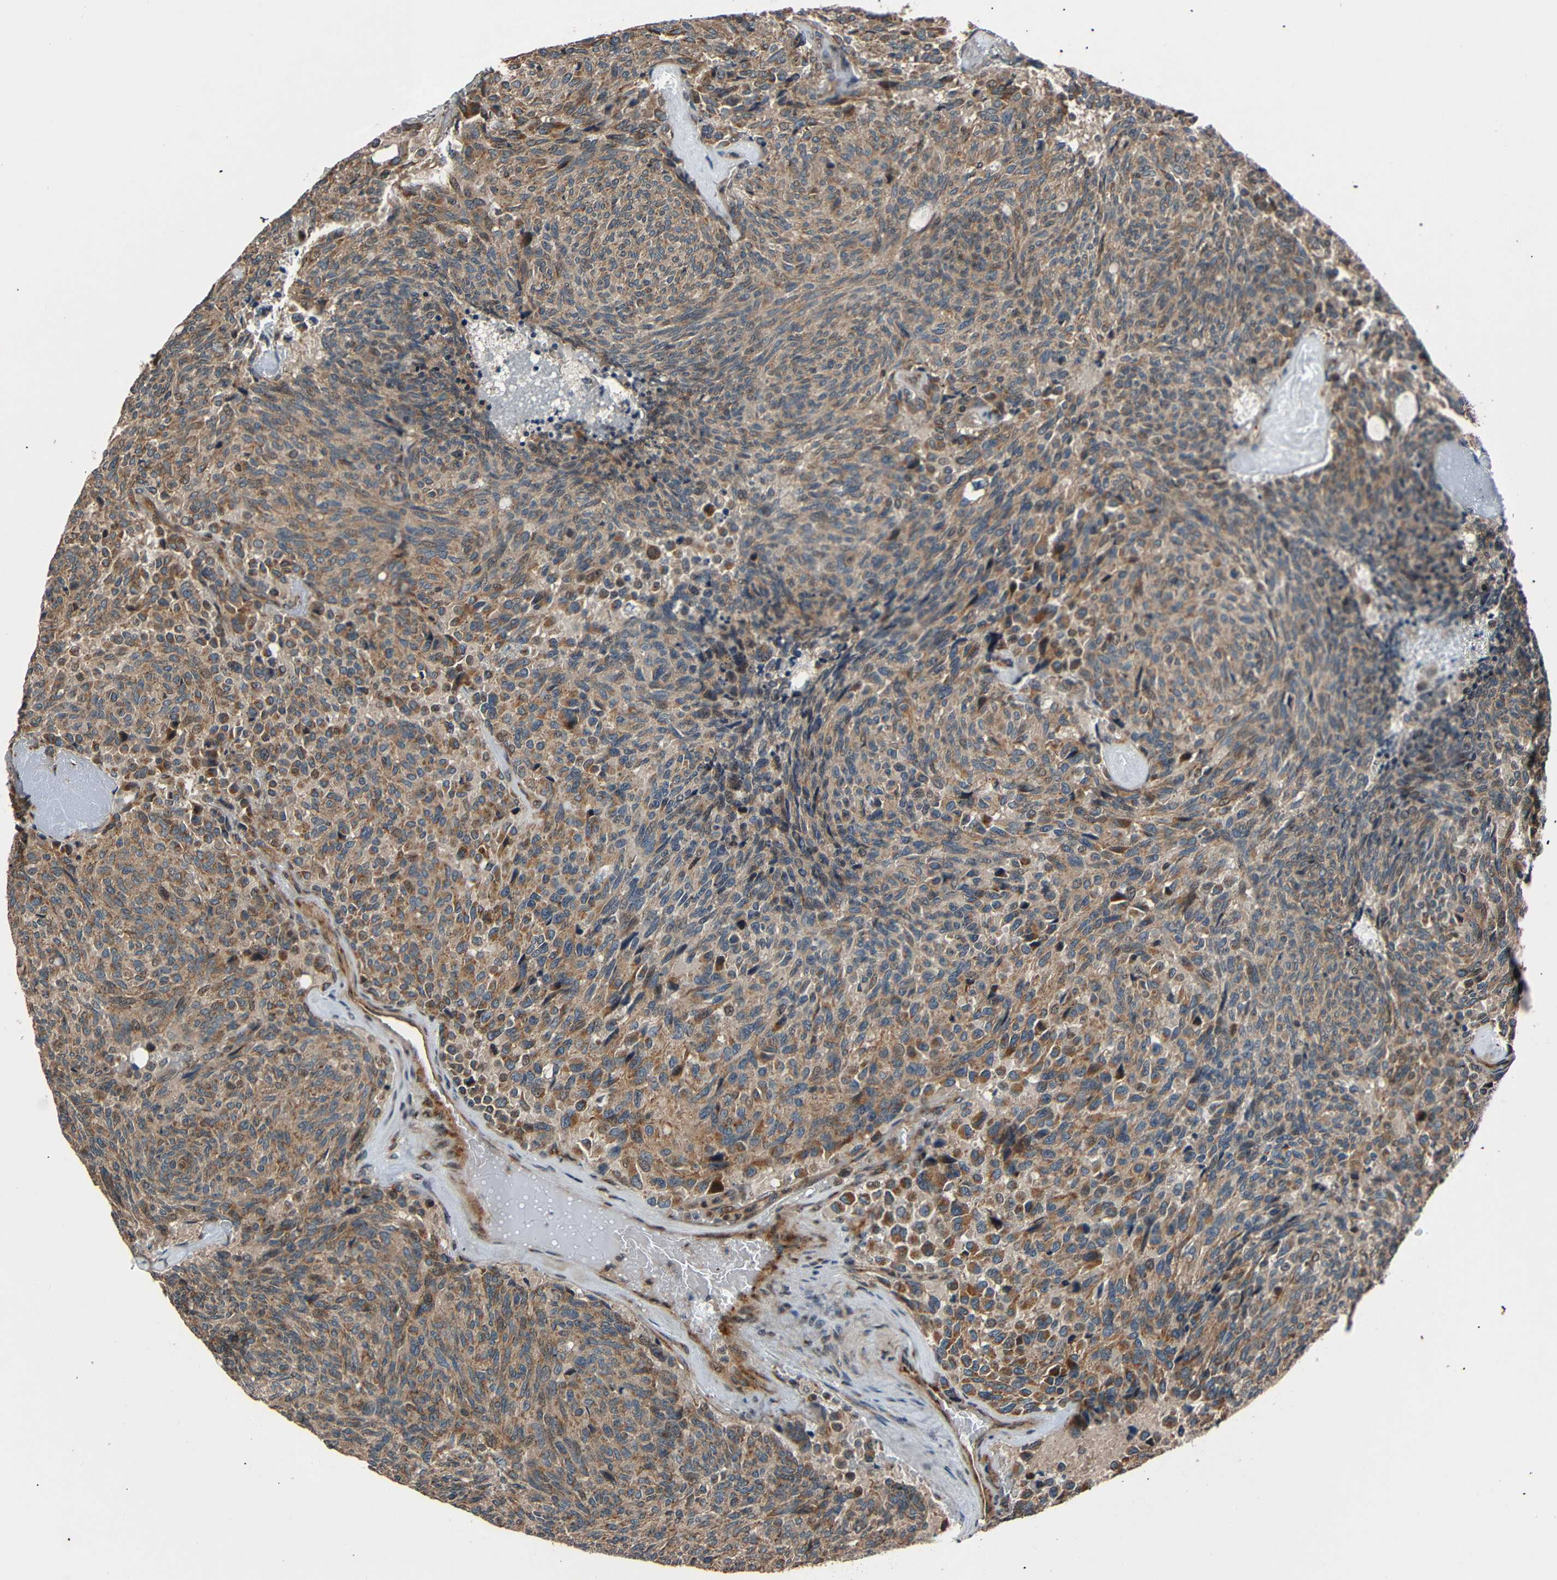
{"staining": {"intensity": "moderate", "quantity": ">75%", "location": "cytoplasmic/membranous"}, "tissue": "carcinoid", "cell_type": "Tumor cells", "image_type": "cancer", "snomed": [{"axis": "morphology", "description": "Carcinoid, malignant, NOS"}, {"axis": "topography", "description": "Pancreas"}], "caption": "This micrograph exhibits carcinoid stained with immunohistochemistry to label a protein in brown. The cytoplasmic/membranous of tumor cells show moderate positivity for the protein. Nuclei are counter-stained blue.", "gene": "AKAP9", "patient": {"sex": "female", "age": 54}}